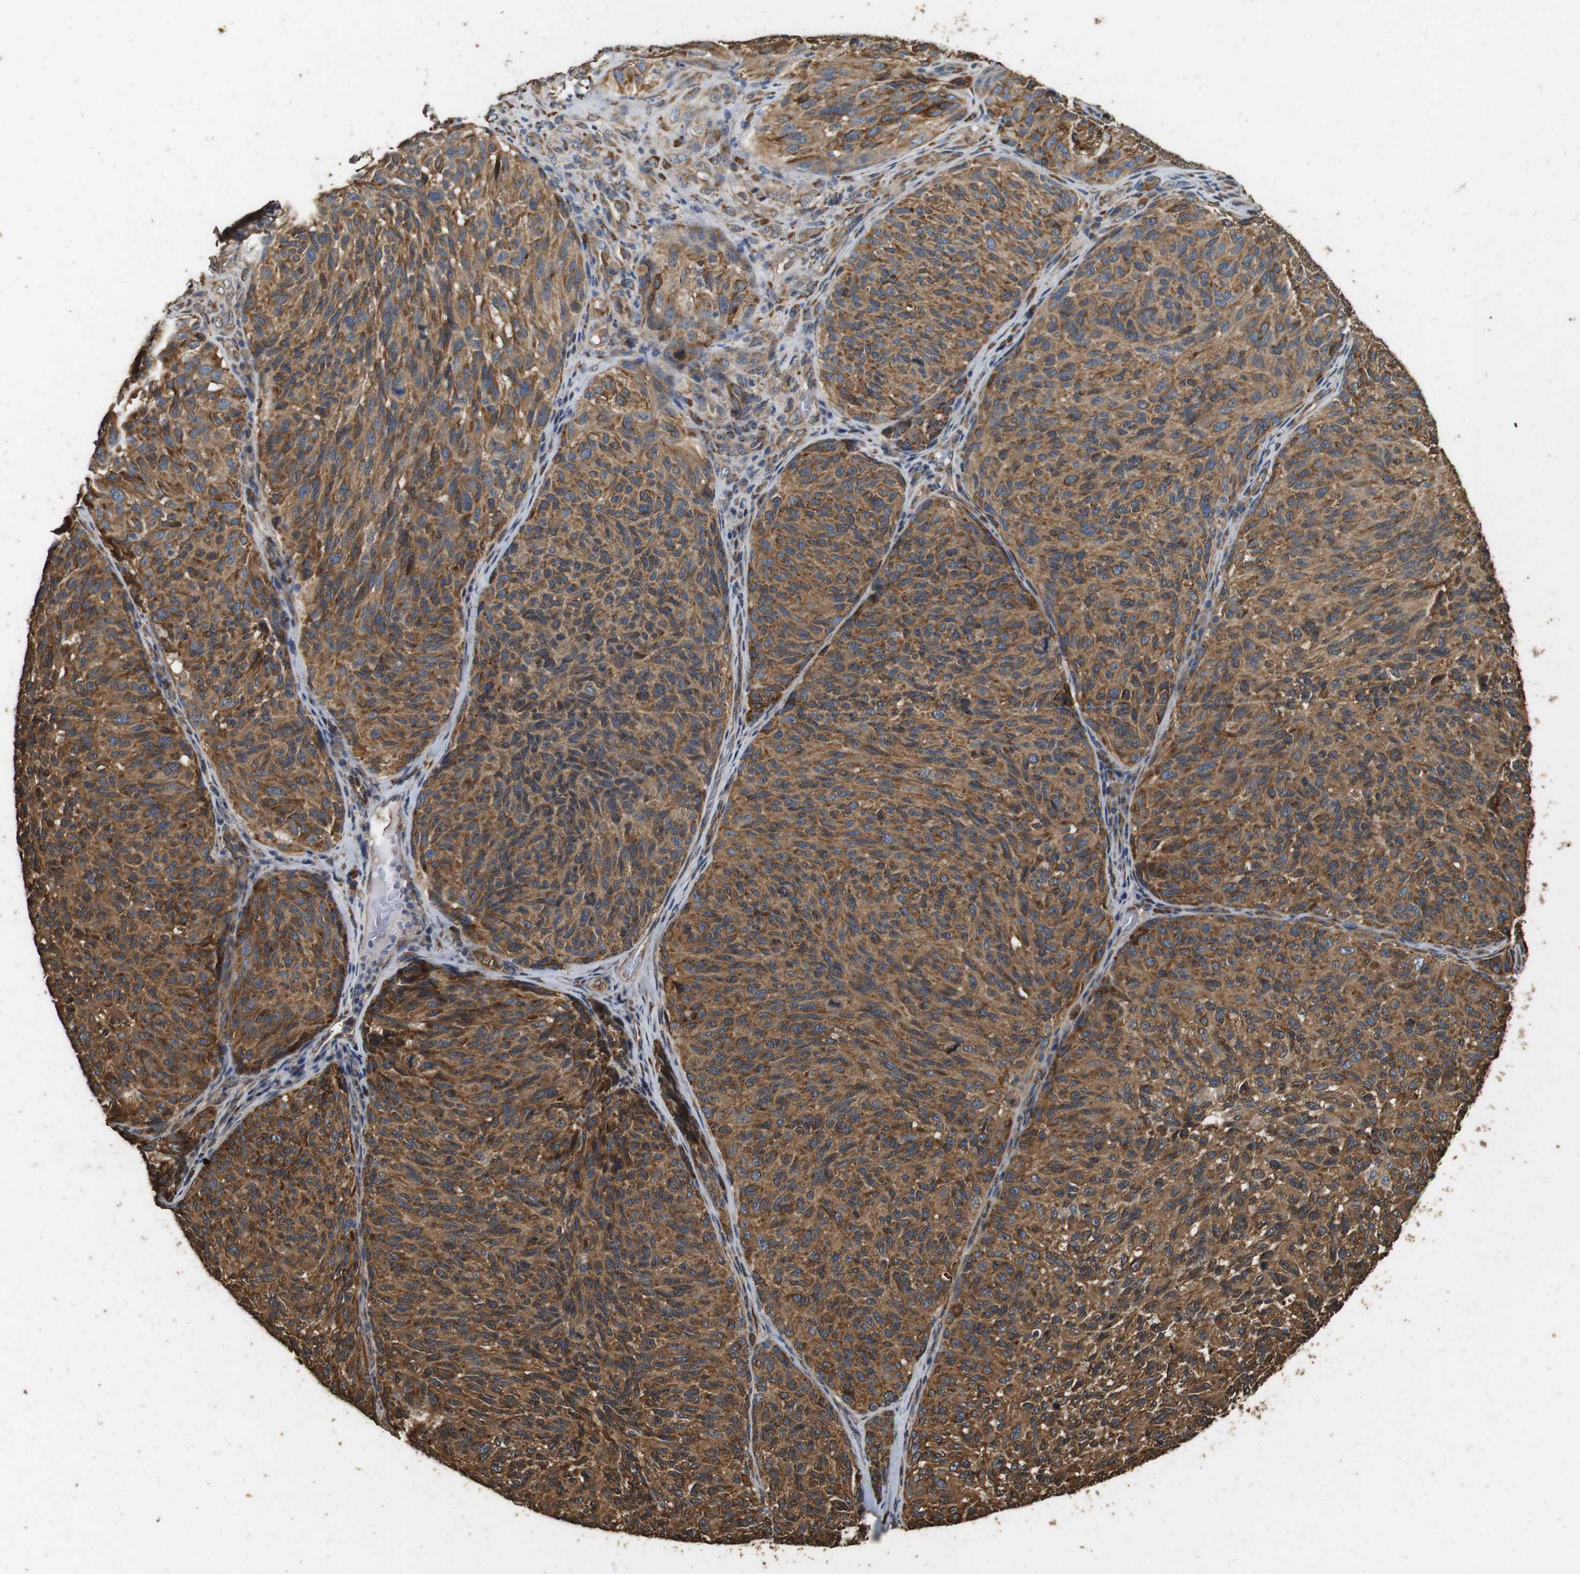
{"staining": {"intensity": "strong", "quantity": ">75%", "location": "cytoplasmic/membranous"}, "tissue": "melanoma", "cell_type": "Tumor cells", "image_type": "cancer", "snomed": [{"axis": "morphology", "description": "Malignant melanoma, NOS"}, {"axis": "topography", "description": "Skin"}], "caption": "Immunohistochemical staining of melanoma reveals high levels of strong cytoplasmic/membranous protein positivity in approximately >75% of tumor cells. The staining was performed using DAB, with brown indicating positive protein expression. Nuclei are stained blue with hematoxylin.", "gene": "CNPY4", "patient": {"sex": "female", "age": 73}}